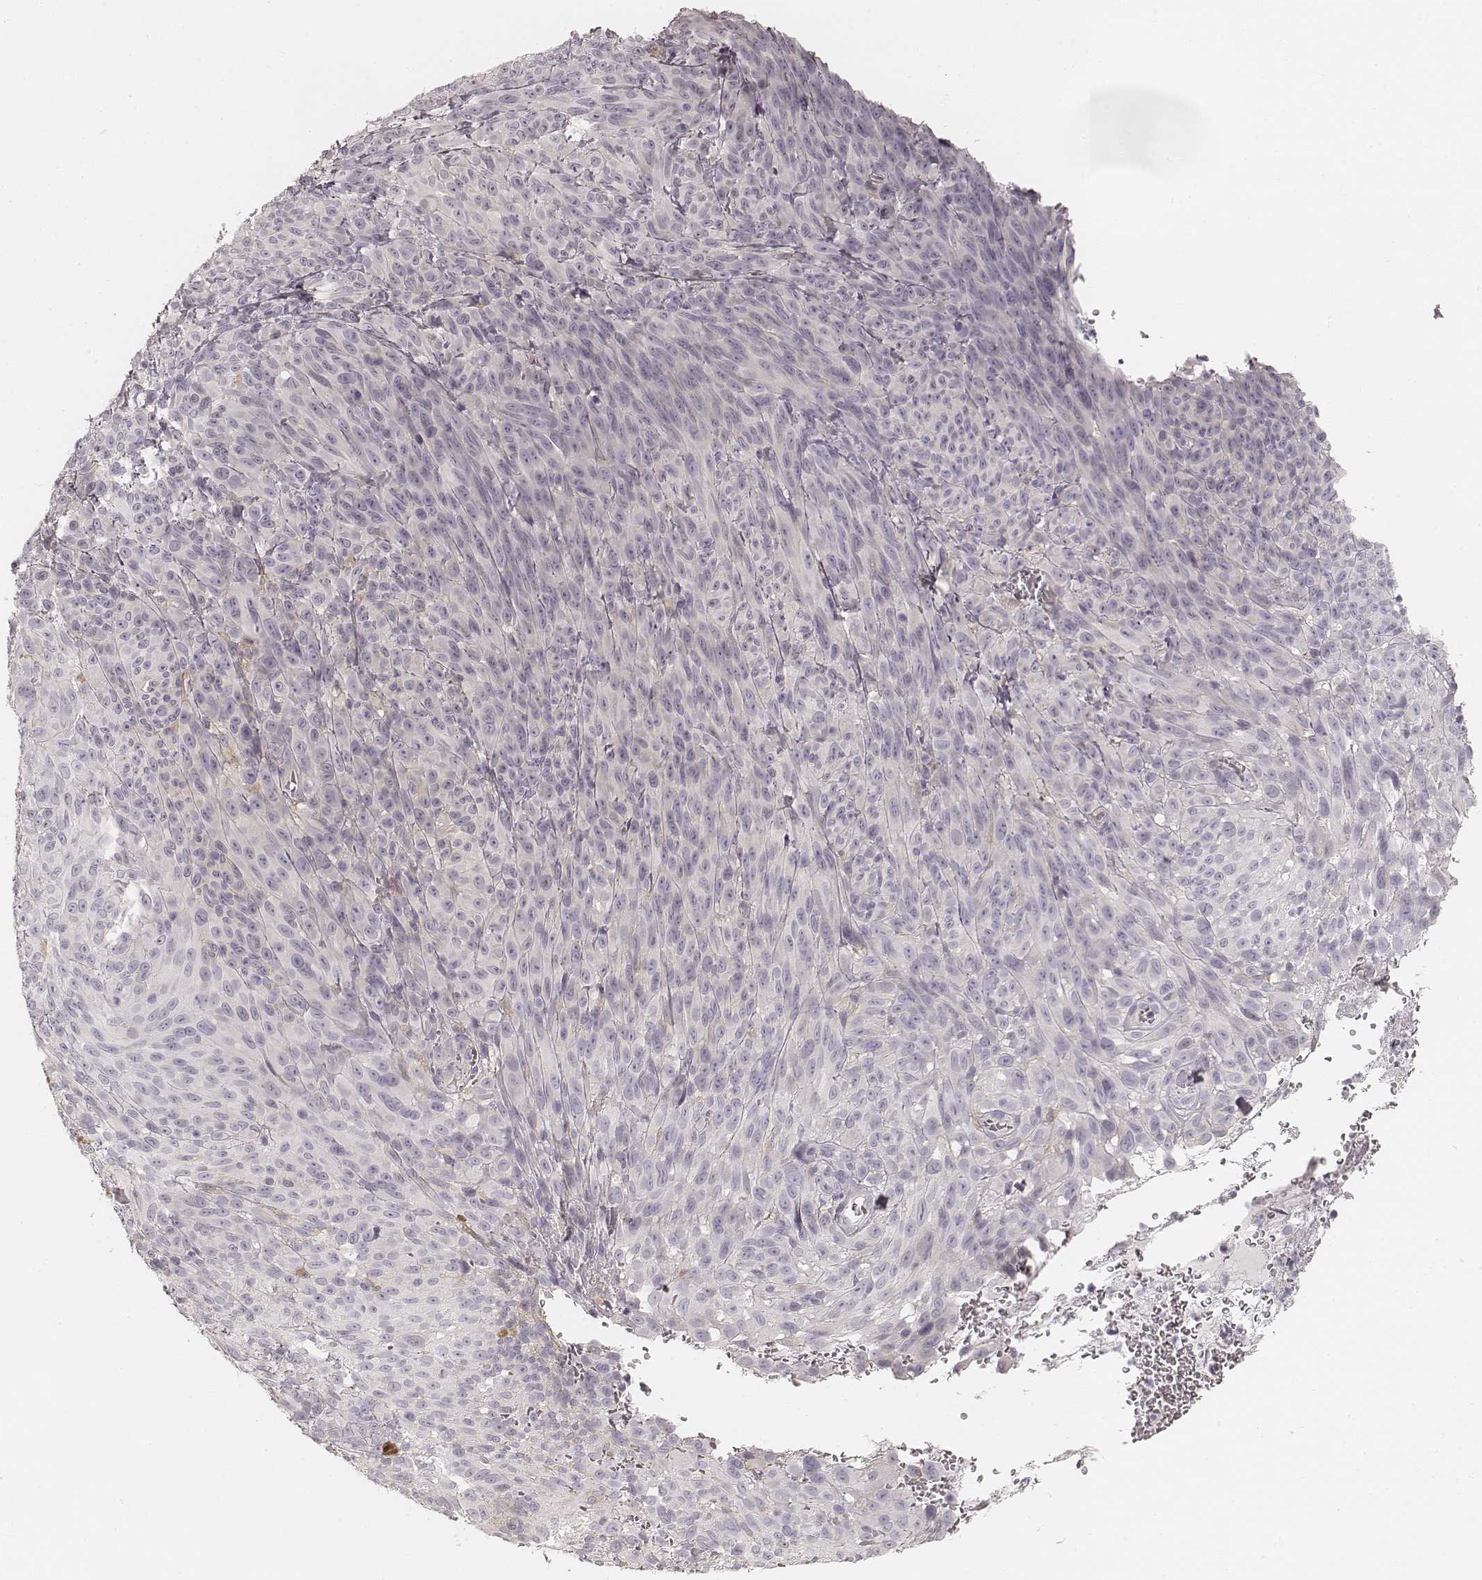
{"staining": {"intensity": "negative", "quantity": "none", "location": "none"}, "tissue": "melanoma", "cell_type": "Tumor cells", "image_type": "cancer", "snomed": [{"axis": "morphology", "description": "Malignant melanoma, NOS"}, {"axis": "topography", "description": "Skin"}], "caption": "Protein analysis of malignant melanoma reveals no significant positivity in tumor cells. The staining is performed using DAB (3,3'-diaminobenzidine) brown chromogen with nuclei counter-stained in using hematoxylin.", "gene": "FMNL2", "patient": {"sex": "male", "age": 83}}